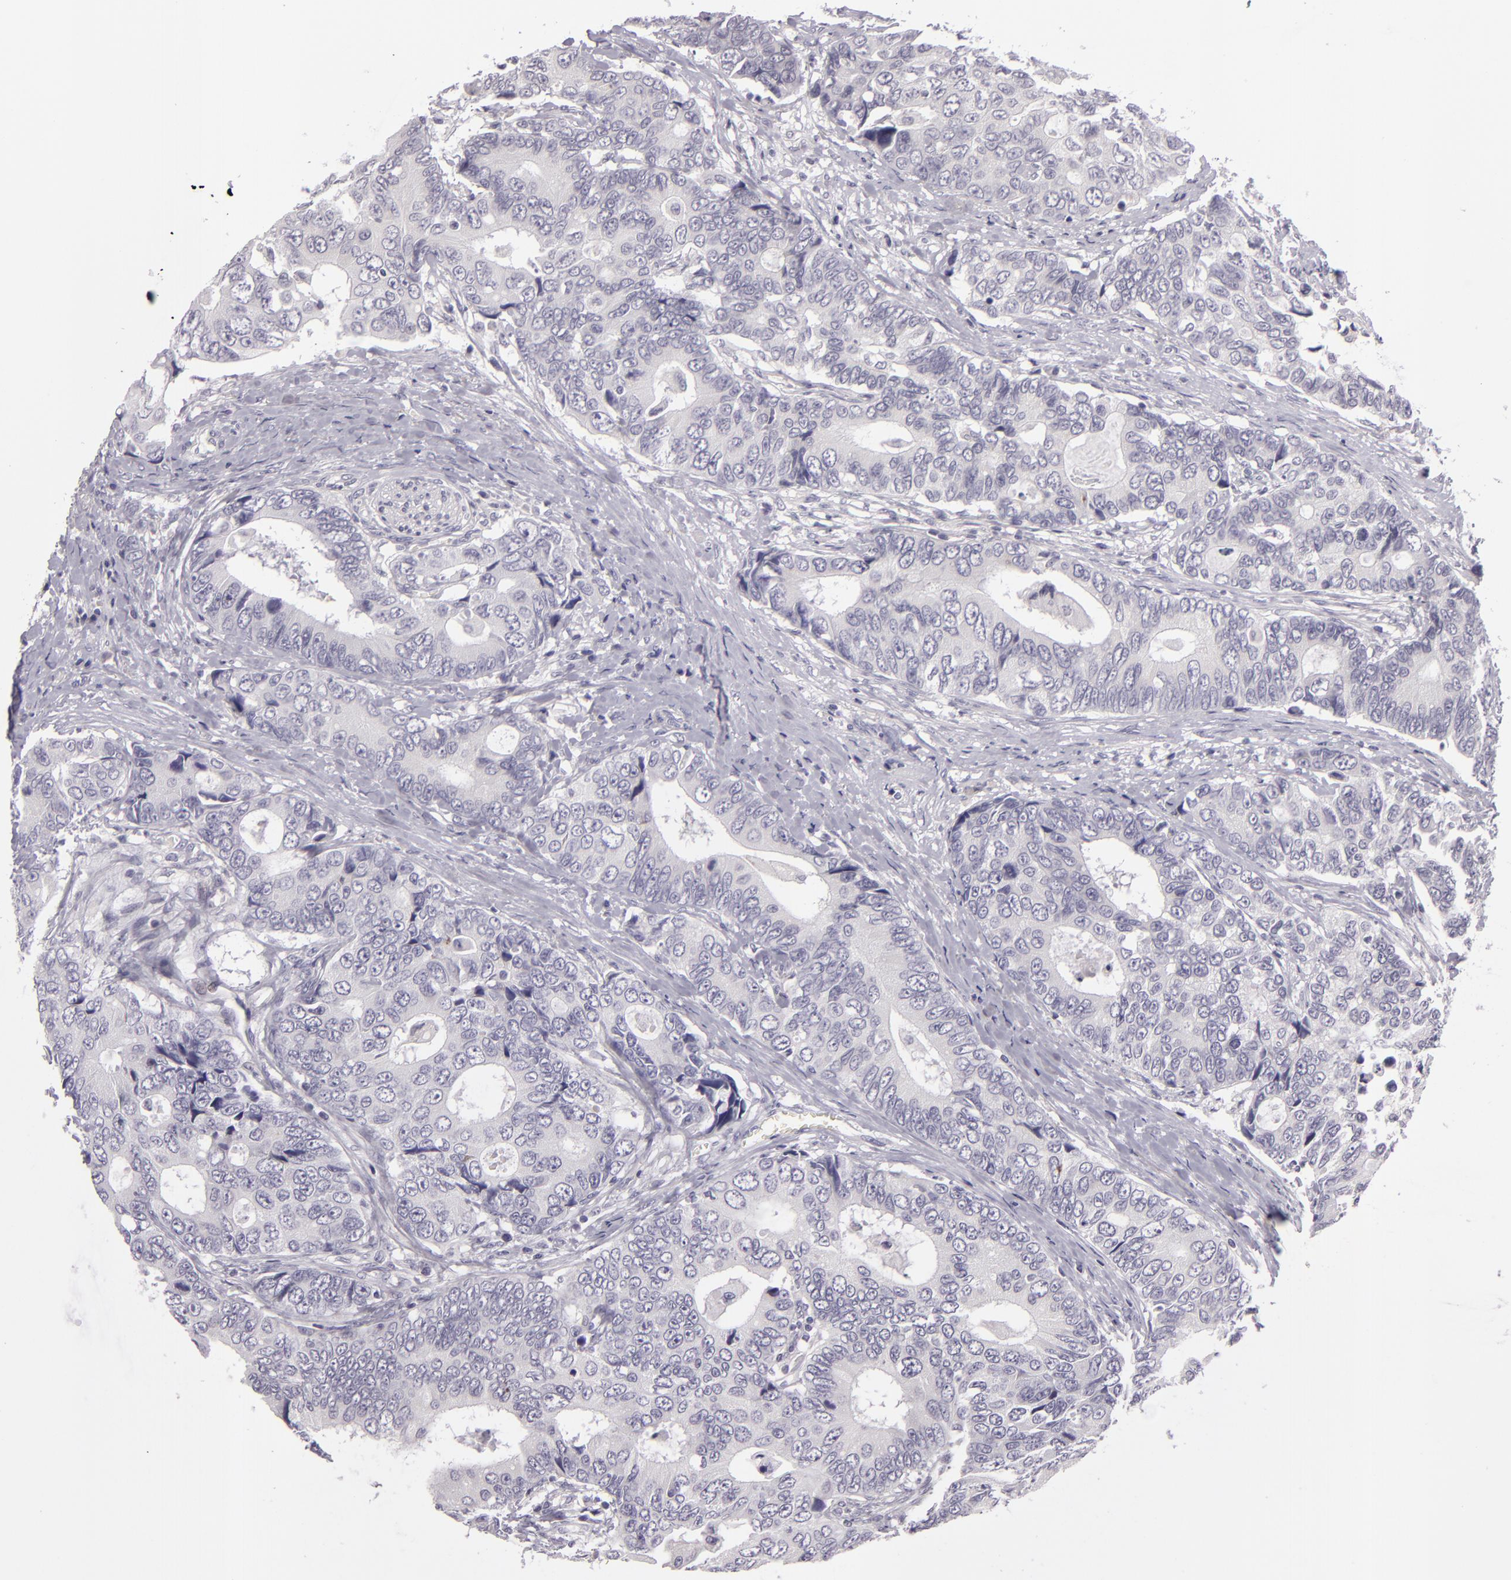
{"staining": {"intensity": "negative", "quantity": "none", "location": "none"}, "tissue": "colorectal cancer", "cell_type": "Tumor cells", "image_type": "cancer", "snomed": [{"axis": "morphology", "description": "Adenocarcinoma, NOS"}, {"axis": "topography", "description": "Rectum"}], "caption": "High magnification brightfield microscopy of colorectal cancer (adenocarcinoma) stained with DAB (brown) and counterstained with hematoxylin (blue): tumor cells show no significant expression.", "gene": "EGFL6", "patient": {"sex": "female", "age": 67}}